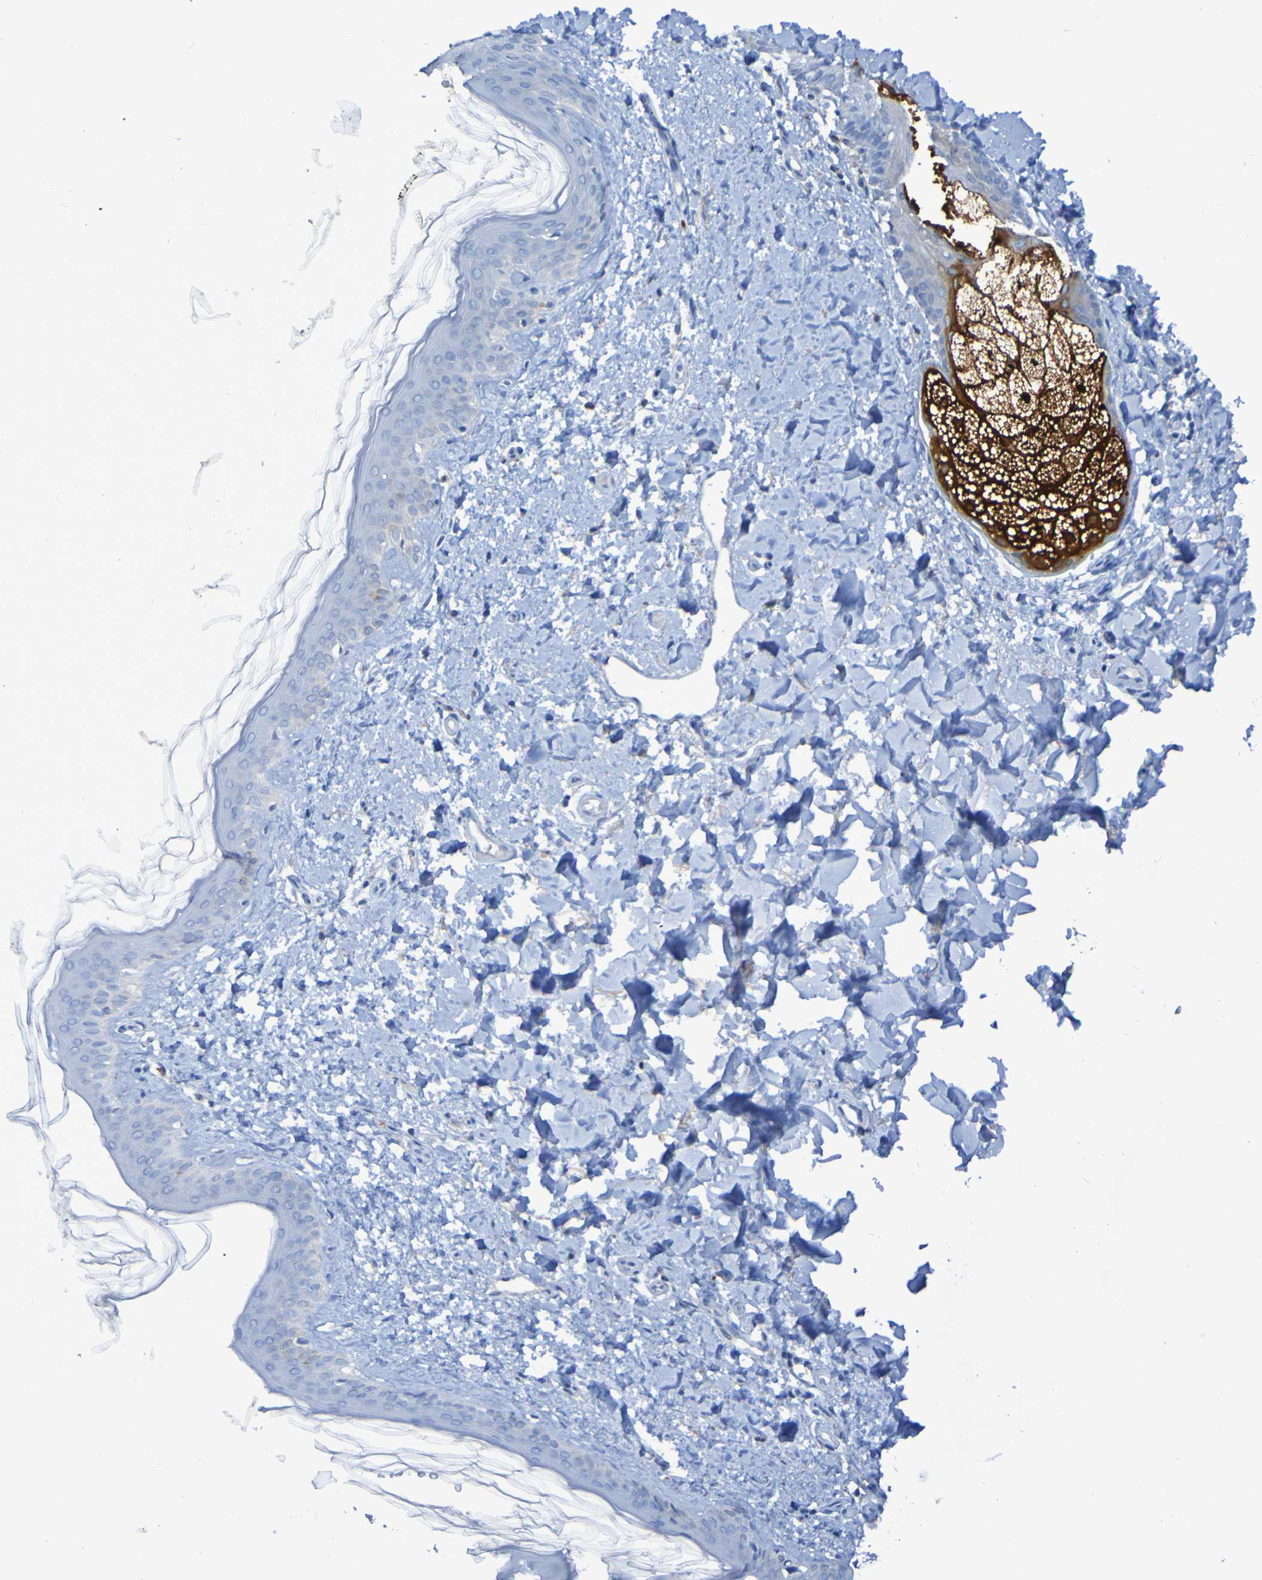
{"staining": {"intensity": "negative", "quantity": "none", "location": "none"}, "tissue": "skin", "cell_type": "Fibroblasts", "image_type": "normal", "snomed": [{"axis": "morphology", "description": "Normal tissue, NOS"}, {"axis": "topography", "description": "Skin"}], "caption": "Immunohistochemical staining of unremarkable human skin demonstrates no significant expression in fibroblasts.", "gene": "MPPE1", "patient": {"sex": "female", "age": 41}}